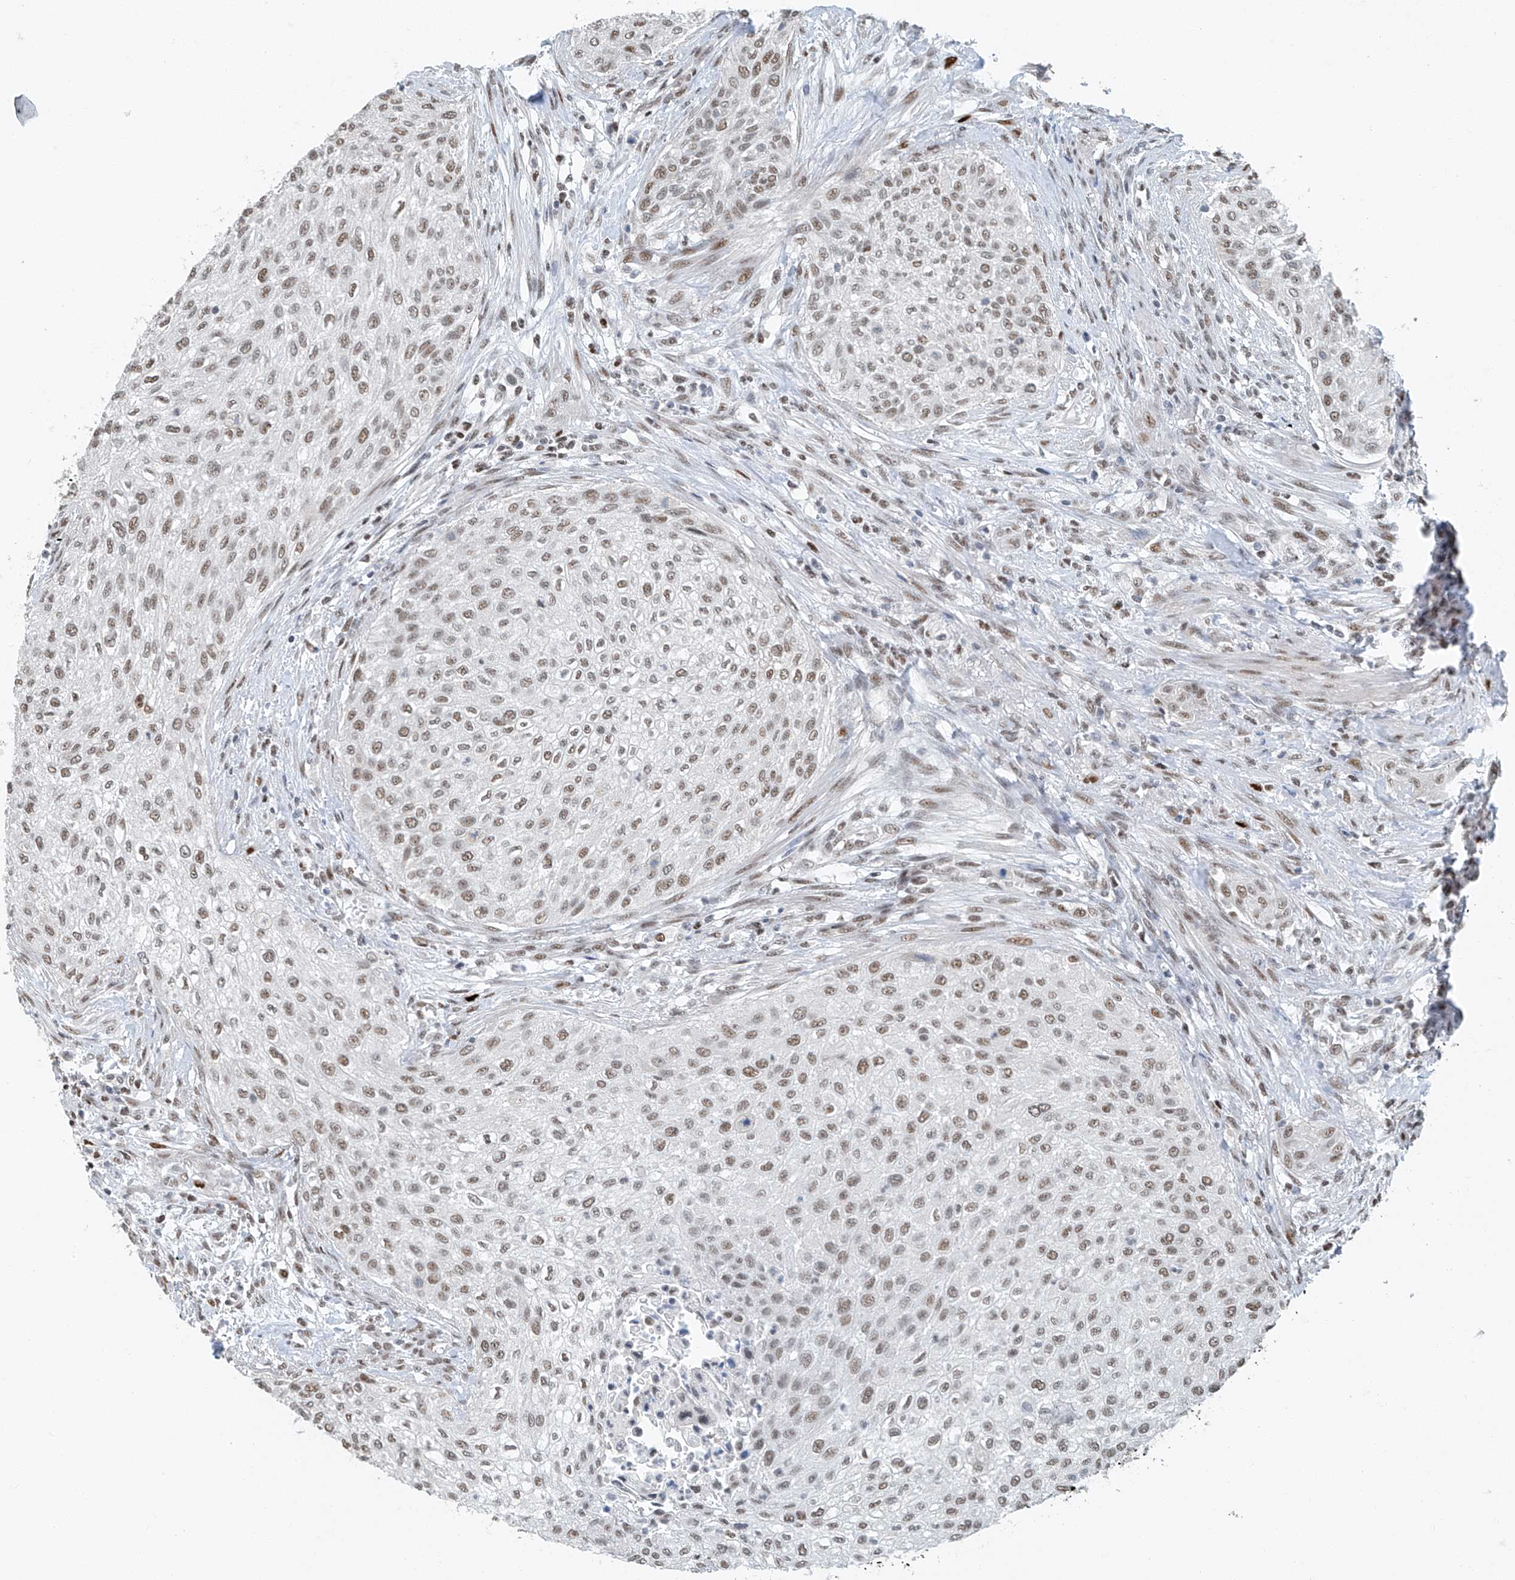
{"staining": {"intensity": "moderate", "quantity": ">75%", "location": "nuclear"}, "tissue": "urothelial cancer", "cell_type": "Tumor cells", "image_type": "cancer", "snomed": [{"axis": "morphology", "description": "Urothelial carcinoma, High grade"}, {"axis": "topography", "description": "Urinary bladder"}], "caption": "Brown immunohistochemical staining in human urothelial cancer shows moderate nuclear positivity in about >75% of tumor cells.", "gene": "TAF8", "patient": {"sex": "male", "age": 35}}